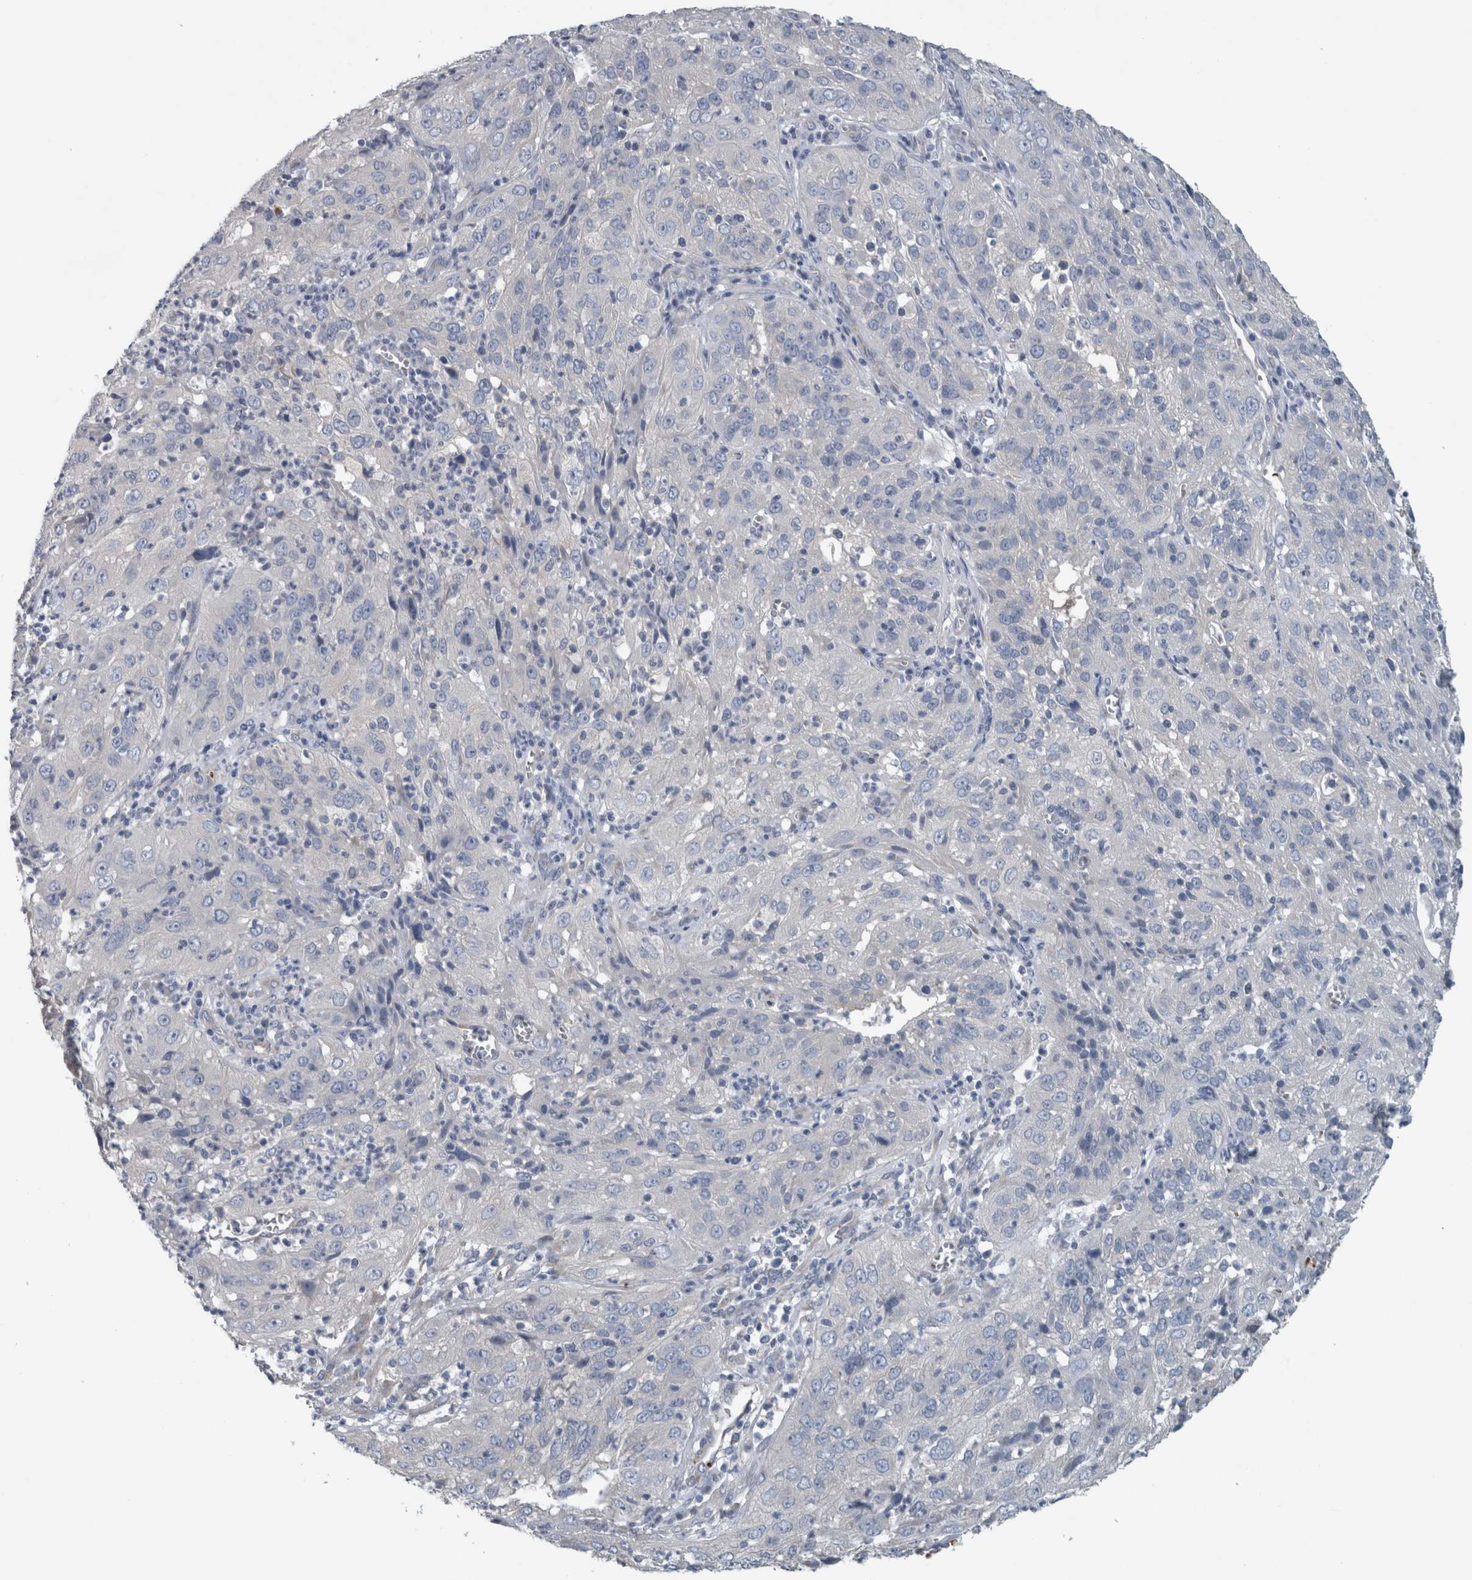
{"staining": {"intensity": "negative", "quantity": "none", "location": "none"}, "tissue": "cervical cancer", "cell_type": "Tumor cells", "image_type": "cancer", "snomed": [{"axis": "morphology", "description": "Squamous cell carcinoma, NOS"}, {"axis": "topography", "description": "Cervix"}], "caption": "DAB immunohistochemical staining of human cervical squamous cell carcinoma displays no significant expression in tumor cells.", "gene": "SH3GL2", "patient": {"sex": "female", "age": 32}}